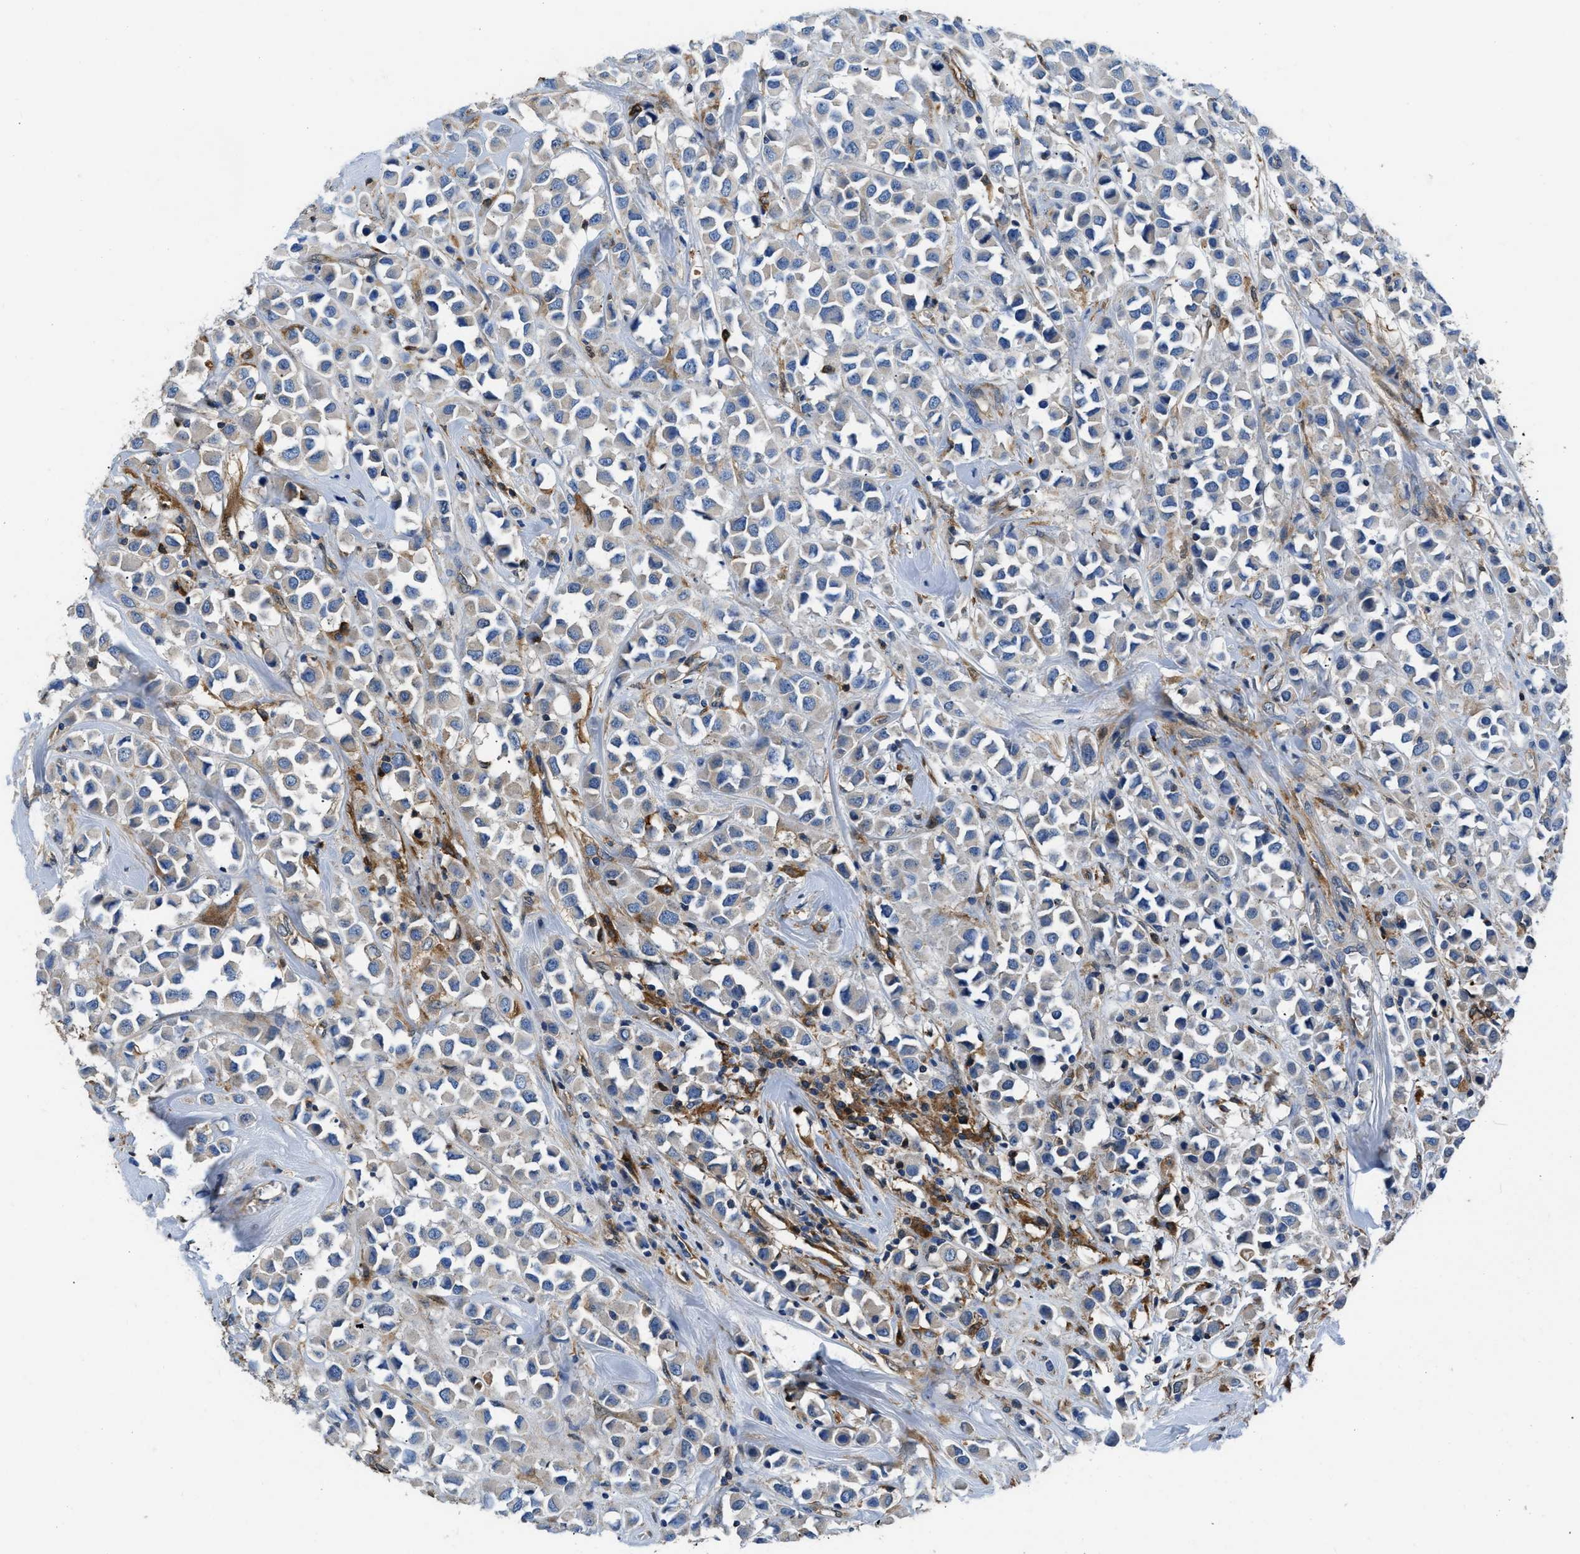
{"staining": {"intensity": "moderate", "quantity": "<25%", "location": "cytoplasmic/membranous"}, "tissue": "breast cancer", "cell_type": "Tumor cells", "image_type": "cancer", "snomed": [{"axis": "morphology", "description": "Duct carcinoma"}, {"axis": "topography", "description": "Breast"}], "caption": "Moderate cytoplasmic/membranous expression is seen in about <25% of tumor cells in infiltrating ductal carcinoma (breast).", "gene": "PKM", "patient": {"sex": "female", "age": 61}}